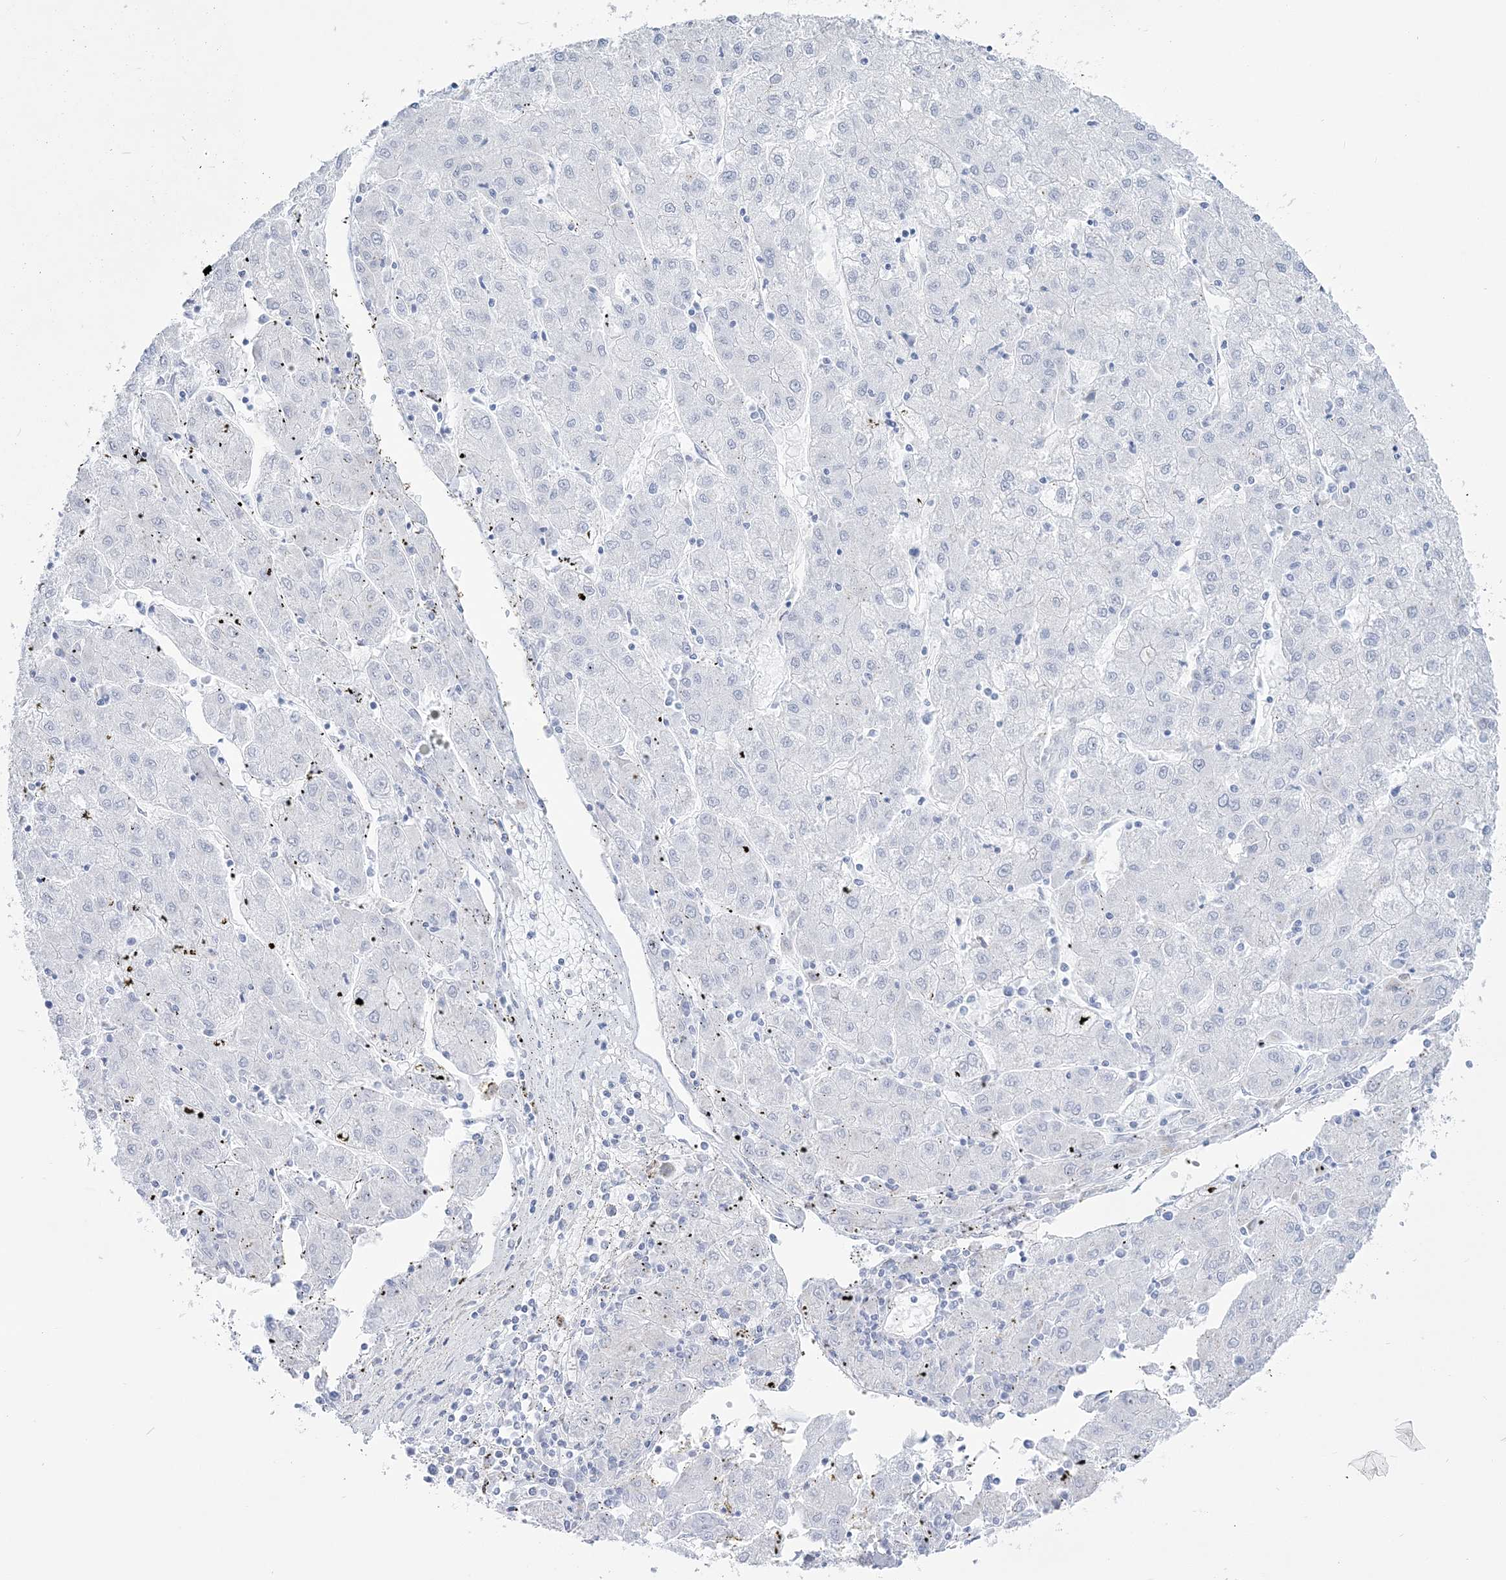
{"staining": {"intensity": "negative", "quantity": "none", "location": "none"}, "tissue": "liver cancer", "cell_type": "Tumor cells", "image_type": "cancer", "snomed": [{"axis": "morphology", "description": "Carcinoma, Hepatocellular, NOS"}, {"axis": "topography", "description": "Liver"}], "caption": "High power microscopy micrograph of an immunohistochemistry photomicrograph of hepatocellular carcinoma (liver), revealing no significant staining in tumor cells.", "gene": "ZNF843", "patient": {"sex": "male", "age": 72}}